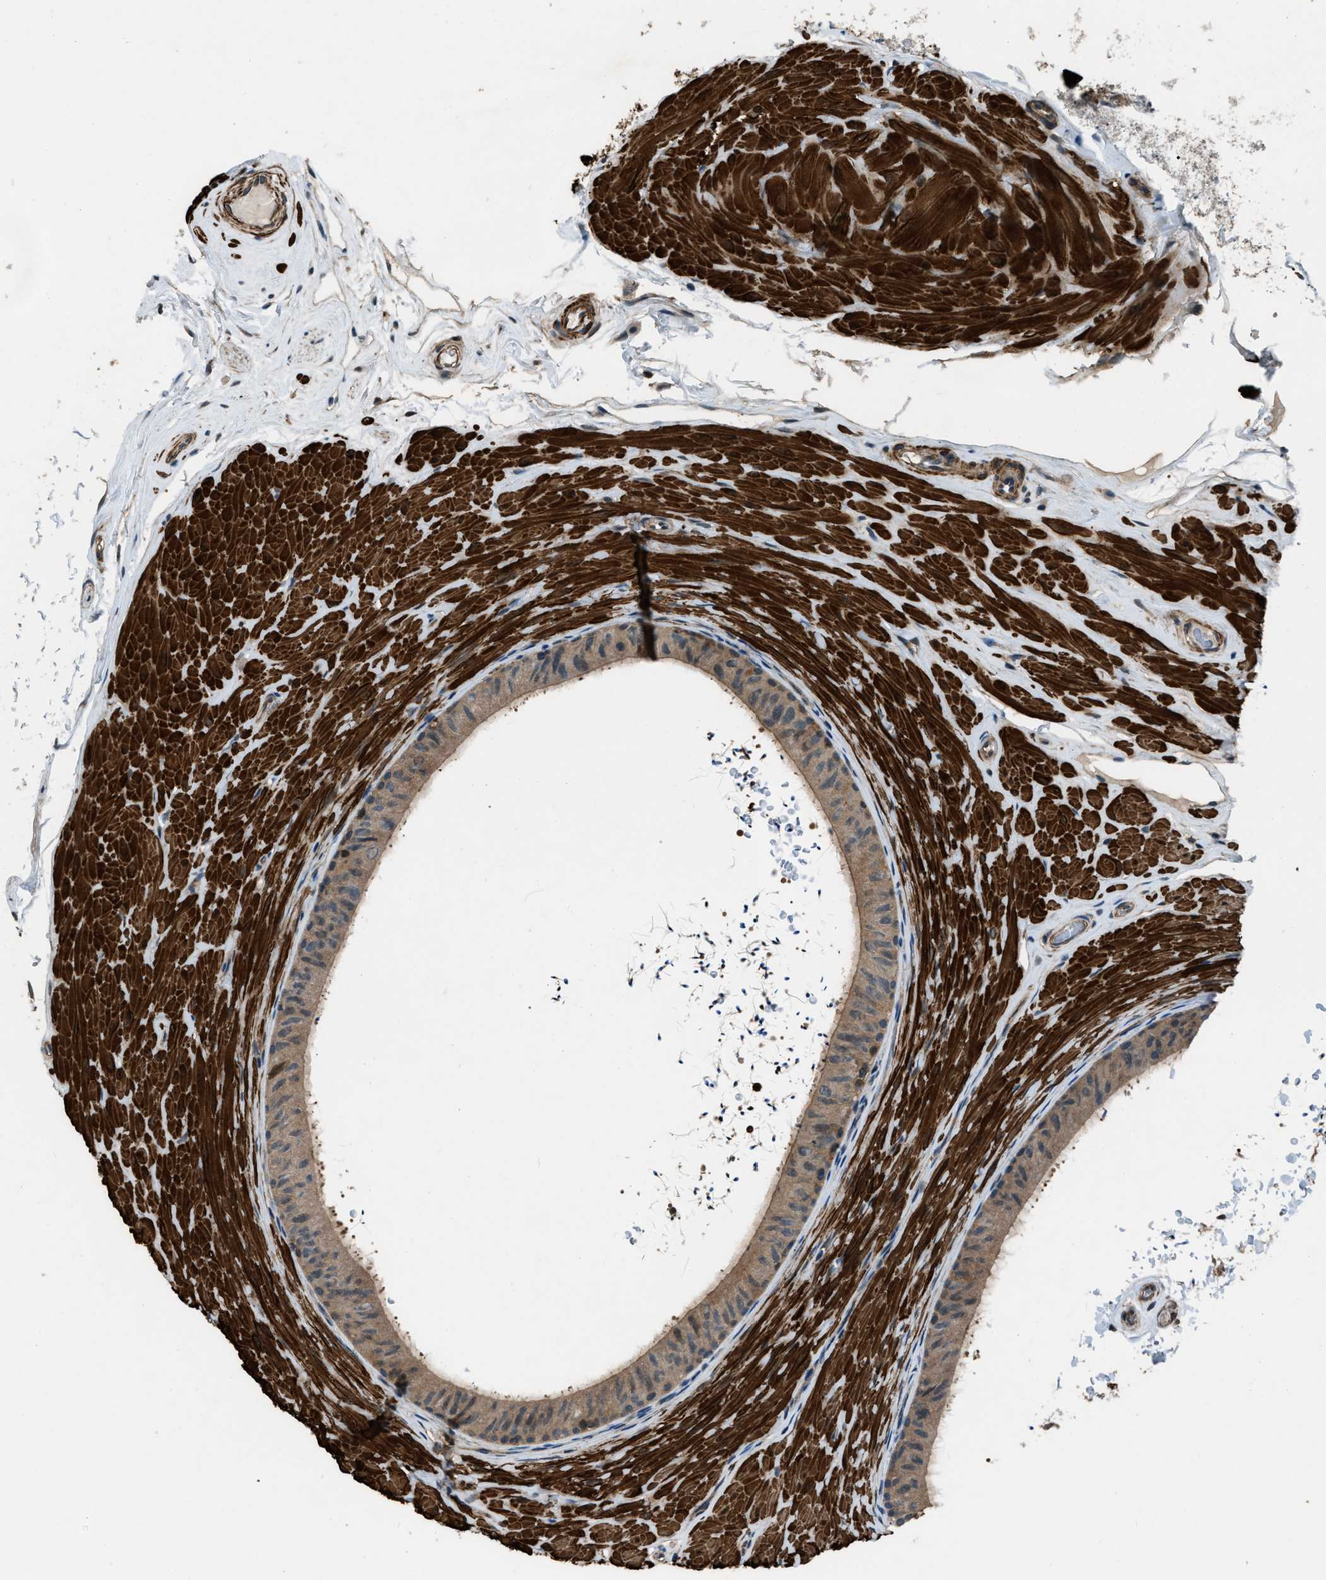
{"staining": {"intensity": "moderate", "quantity": ">75%", "location": "cytoplasmic/membranous"}, "tissue": "epididymis", "cell_type": "Glandular cells", "image_type": "normal", "snomed": [{"axis": "morphology", "description": "Normal tissue, NOS"}, {"axis": "topography", "description": "Epididymis"}], "caption": "Epididymis stained with a brown dye exhibits moderate cytoplasmic/membranous positive positivity in approximately >75% of glandular cells.", "gene": "NUDCD3", "patient": {"sex": "male", "age": 34}}